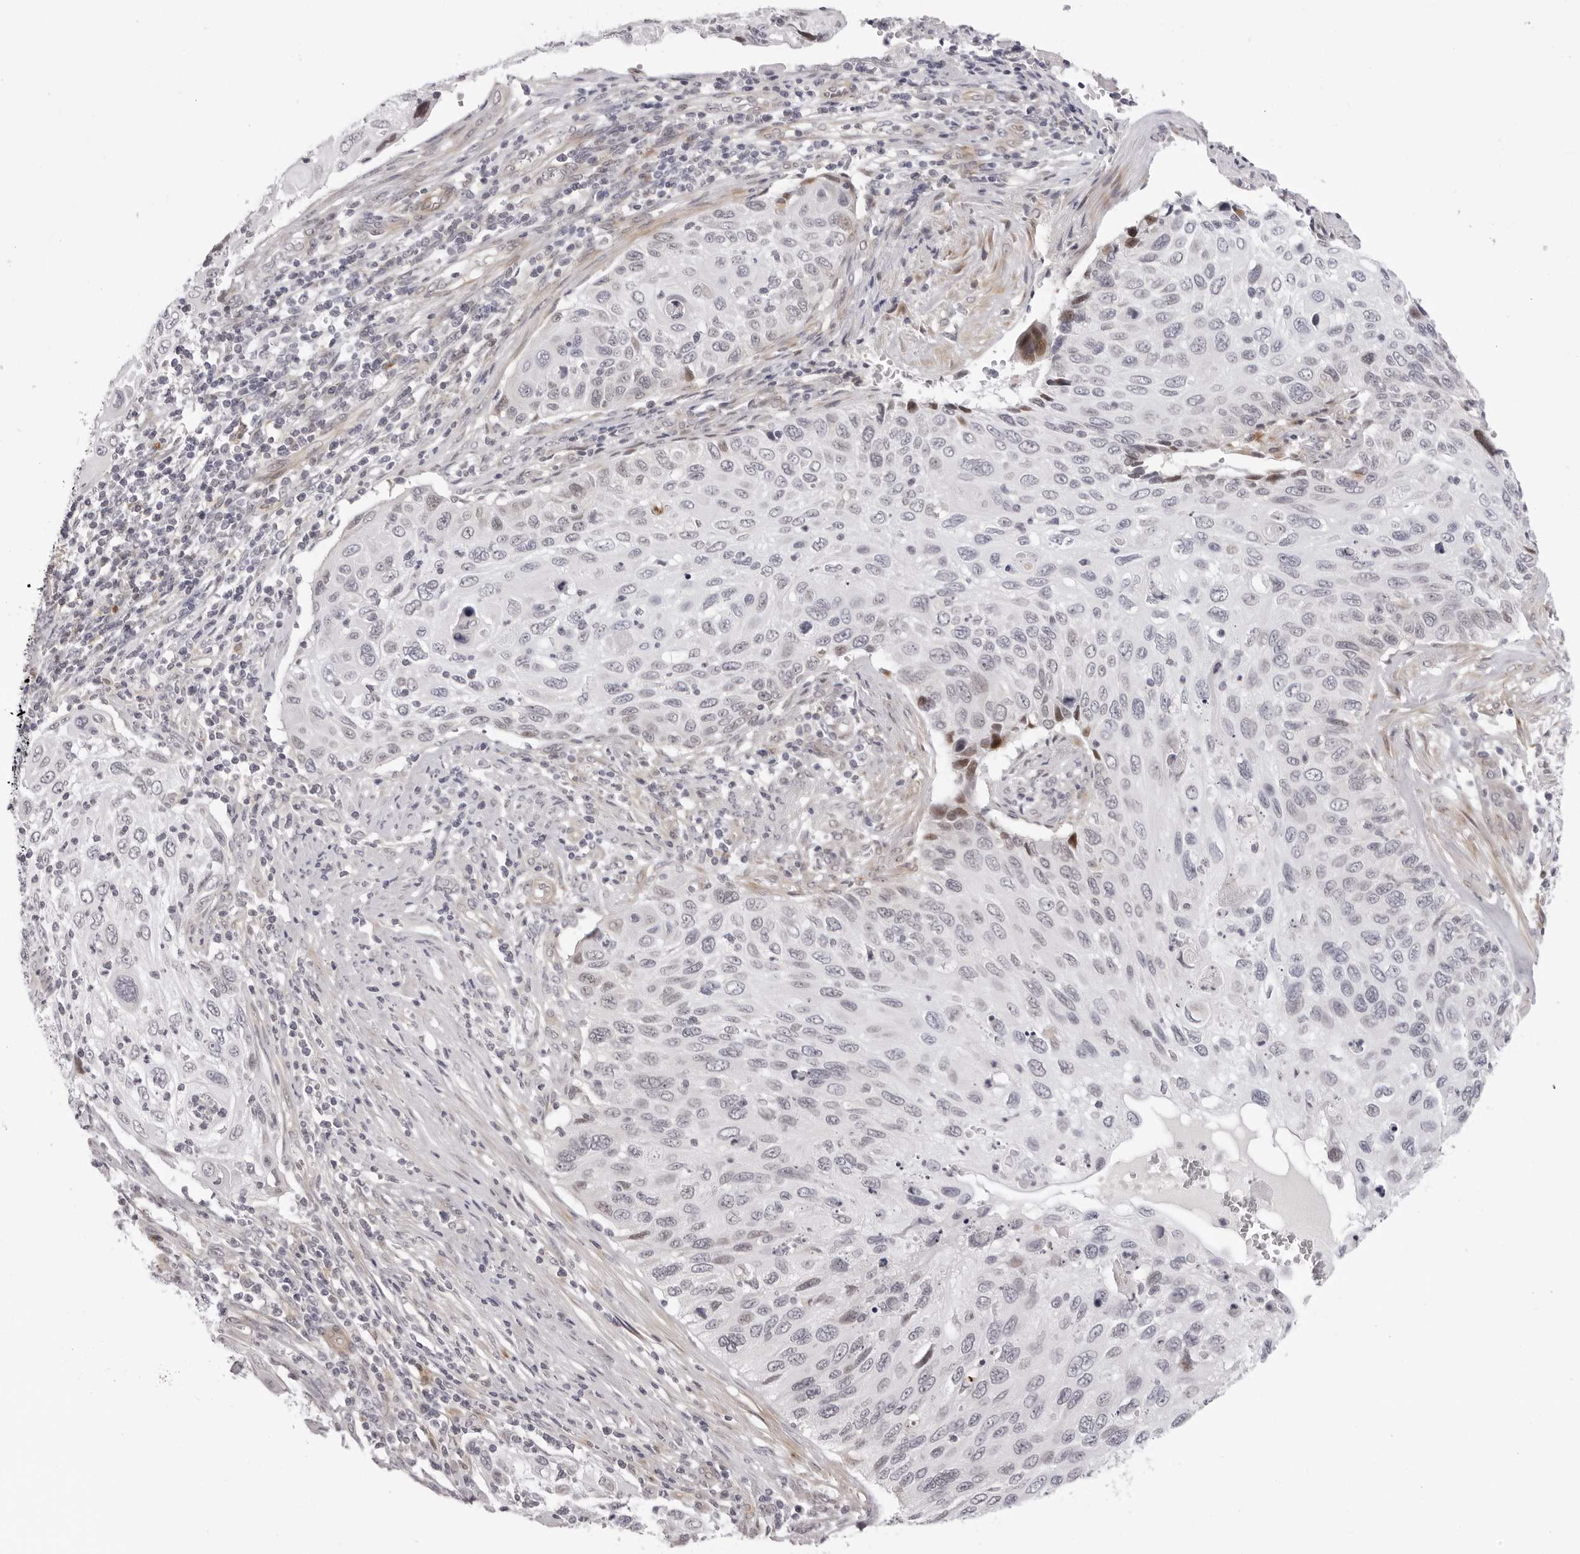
{"staining": {"intensity": "negative", "quantity": "none", "location": "none"}, "tissue": "cervical cancer", "cell_type": "Tumor cells", "image_type": "cancer", "snomed": [{"axis": "morphology", "description": "Squamous cell carcinoma, NOS"}, {"axis": "topography", "description": "Cervix"}], "caption": "IHC of human cervical cancer (squamous cell carcinoma) shows no staining in tumor cells.", "gene": "SUGCT", "patient": {"sex": "female", "age": 70}}